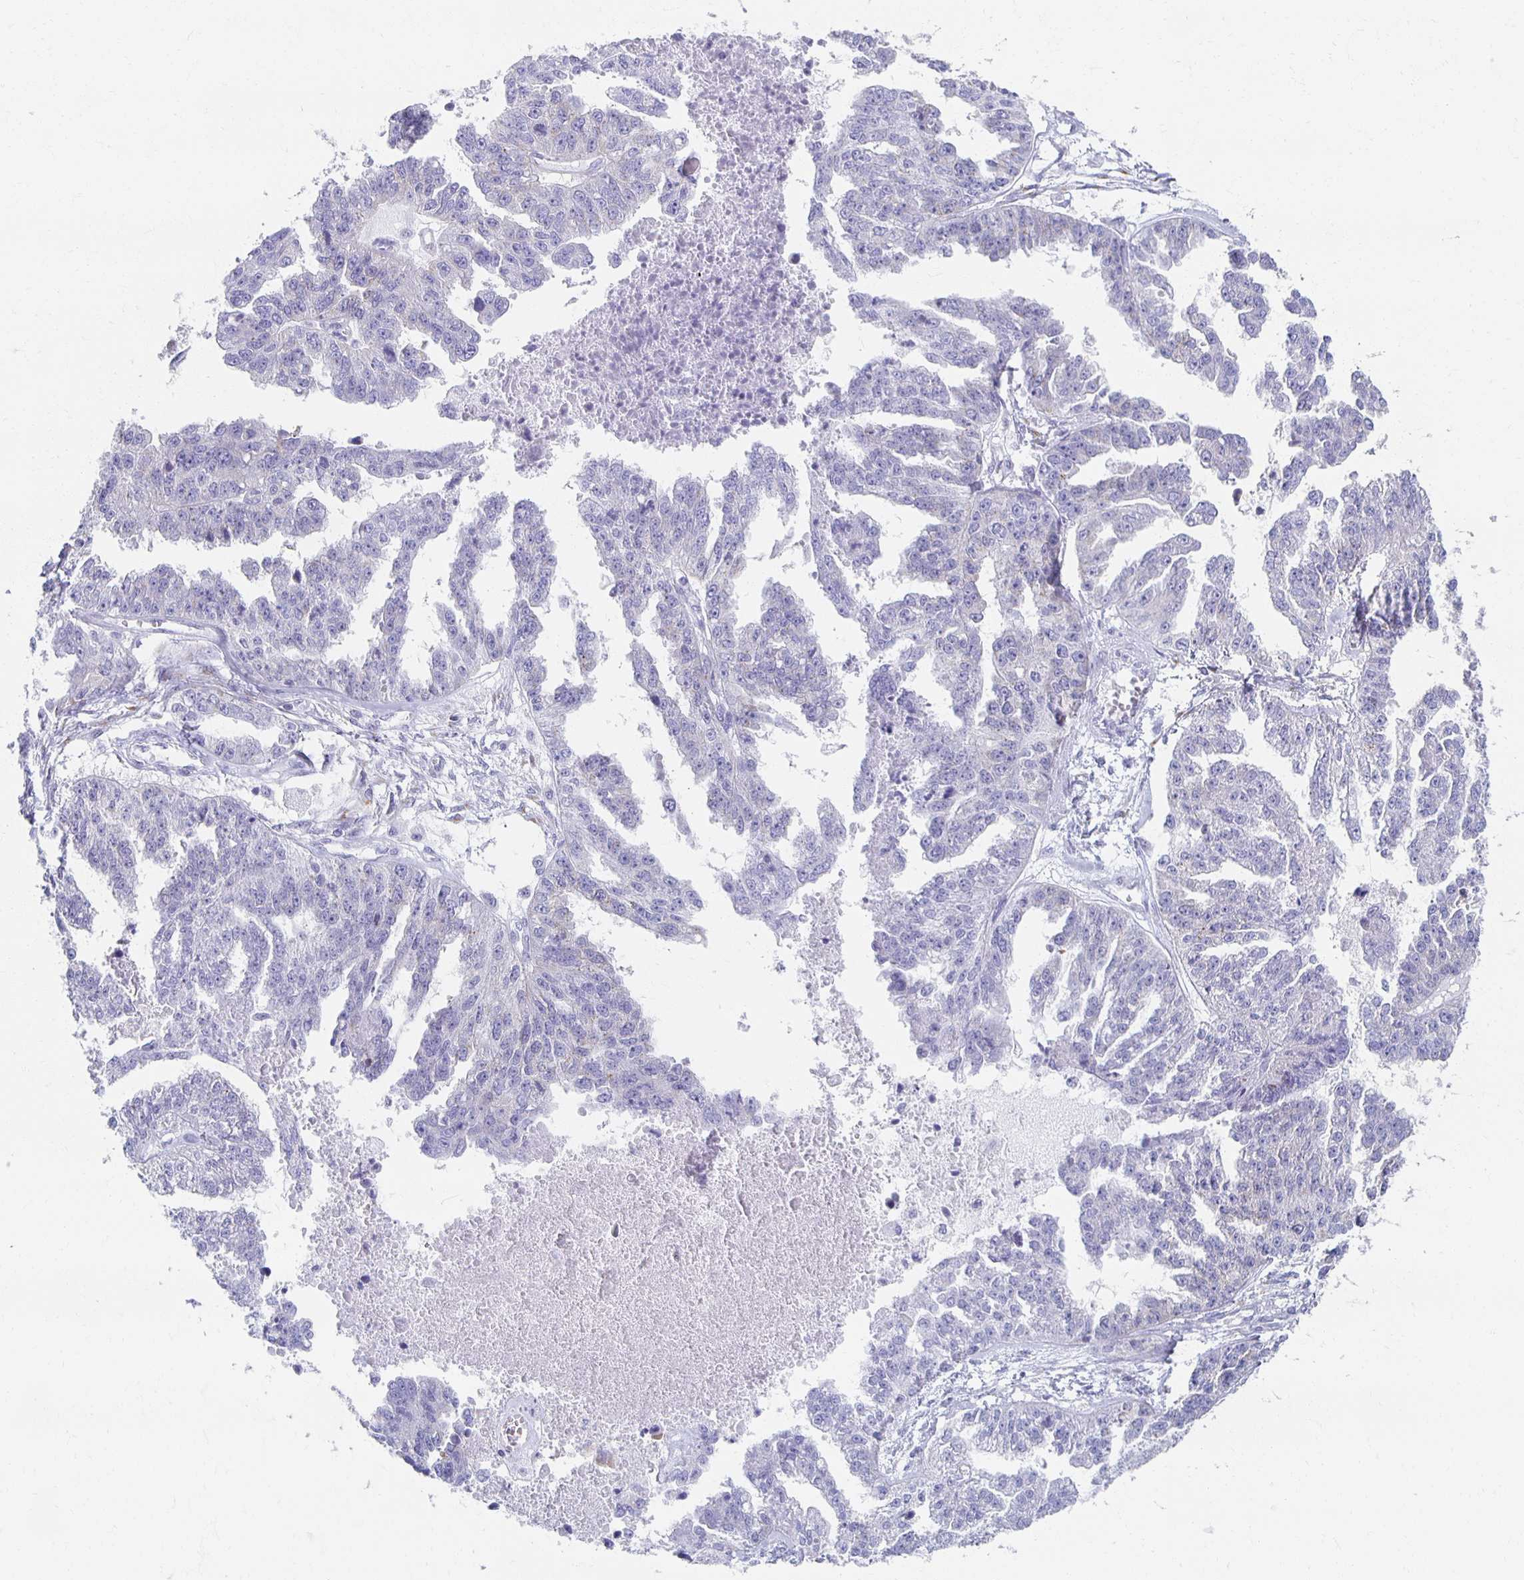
{"staining": {"intensity": "negative", "quantity": "none", "location": "none"}, "tissue": "ovarian cancer", "cell_type": "Tumor cells", "image_type": "cancer", "snomed": [{"axis": "morphology", "description": "Cystadenocarcinoma, serous, NOS"}, {"axis": "topography", "description": "Ovary"}], "caption": "DAB (3,3'-diaminobenzidine) immunohistochemical staining of ovarian serous cystadenocarcinoma shows no significant positivity in tumor cells.", "gene": "TEX44", "patient": {"sex": "female", "age": 58}}